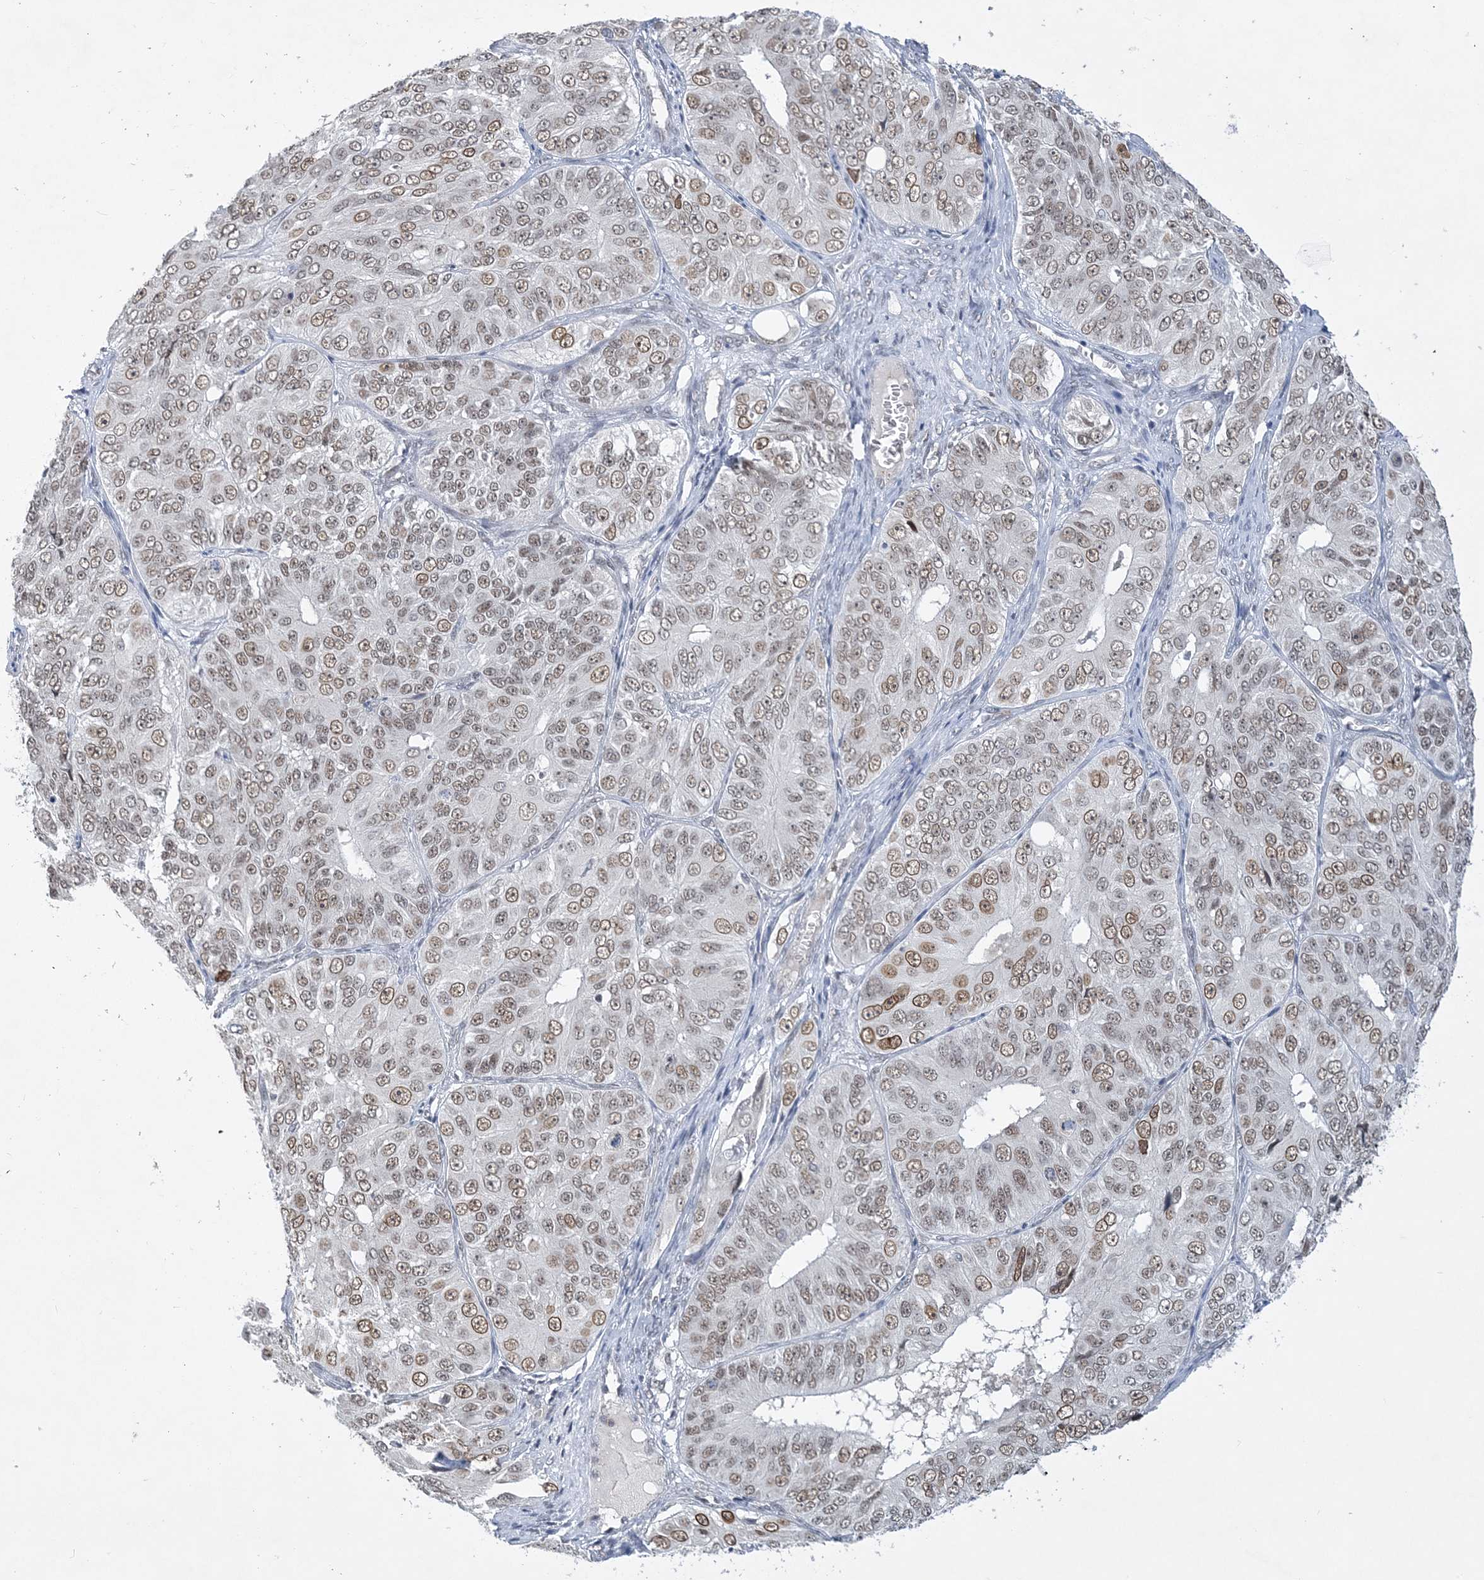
{"staining": {"intensity": "moderate", "quantity": ">75%", "location": "nuclear"}, "tissue": "ovarian cancer", "cell_type": "Tumor cells", "image_type": "cancer", "snomed": [{"axis": "morphology", "description": "Carcinoma, endometroid"}, {"axis": "topography", "description": "Ovary"}], "caption": "Moderate nuclear protein expression is identified in about >75% of tumor cells in endometroid carcinoma (ovarian).", "gene": "KMT2D", "patient": {"sex": "female", "age": 51}}